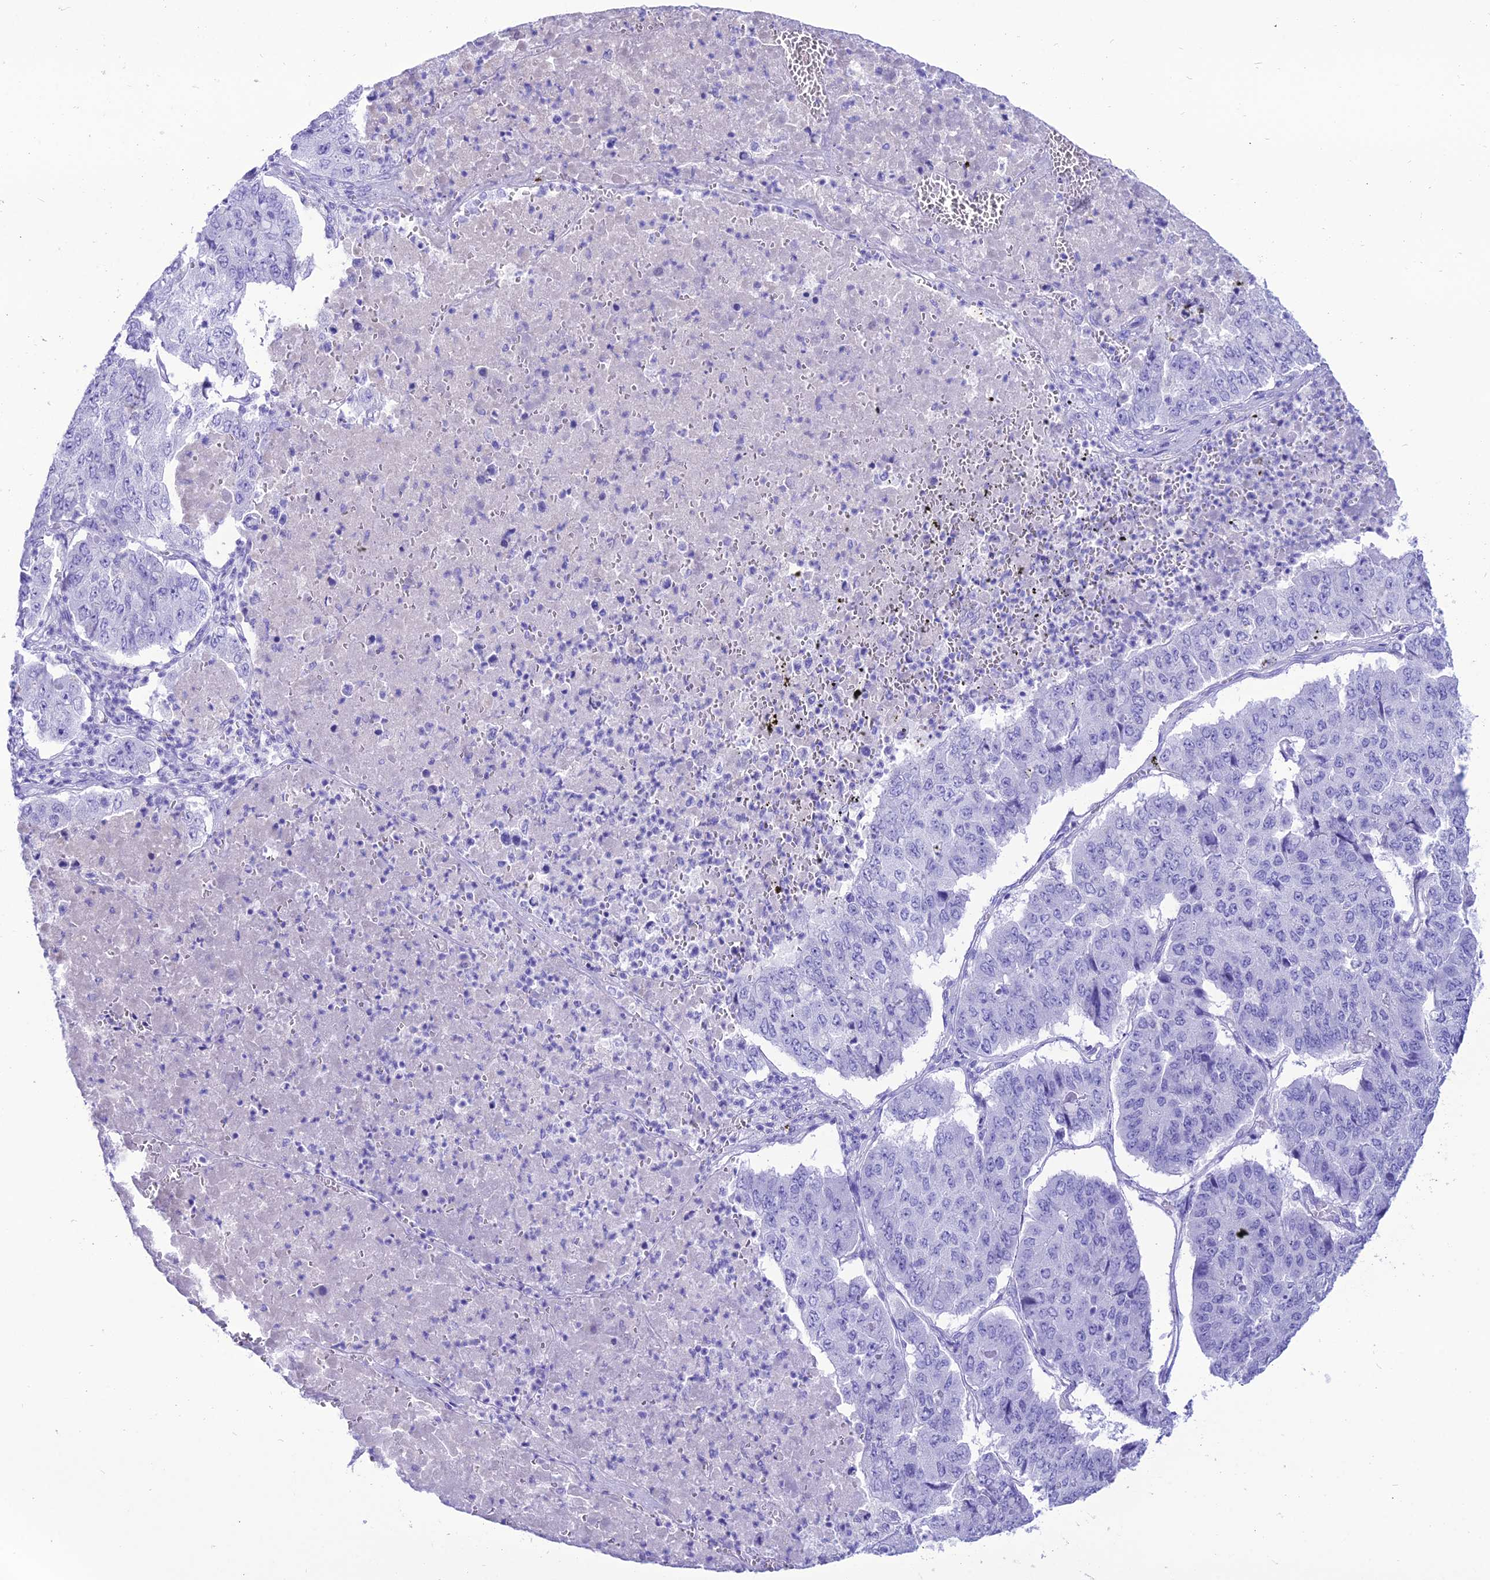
{"staining": {"intensity": "negative", "quantity": "none", "location": "none"}, "tissue": "pancreatic cancer", "cell_type": "Tumor cells", "image_type": "cancer", "snomed": [{"axis": "morphology", "description": "Adenocarcinoma, NOS"}, {"axis": "topography", "description": "Pancreas"}], "caption": "Pancreatic cancer was stained to show a protein in brown. There is no significant expression in tumor cells.", "gene": "PNMA5", "patient": {"sex": "male", "age": 50}}